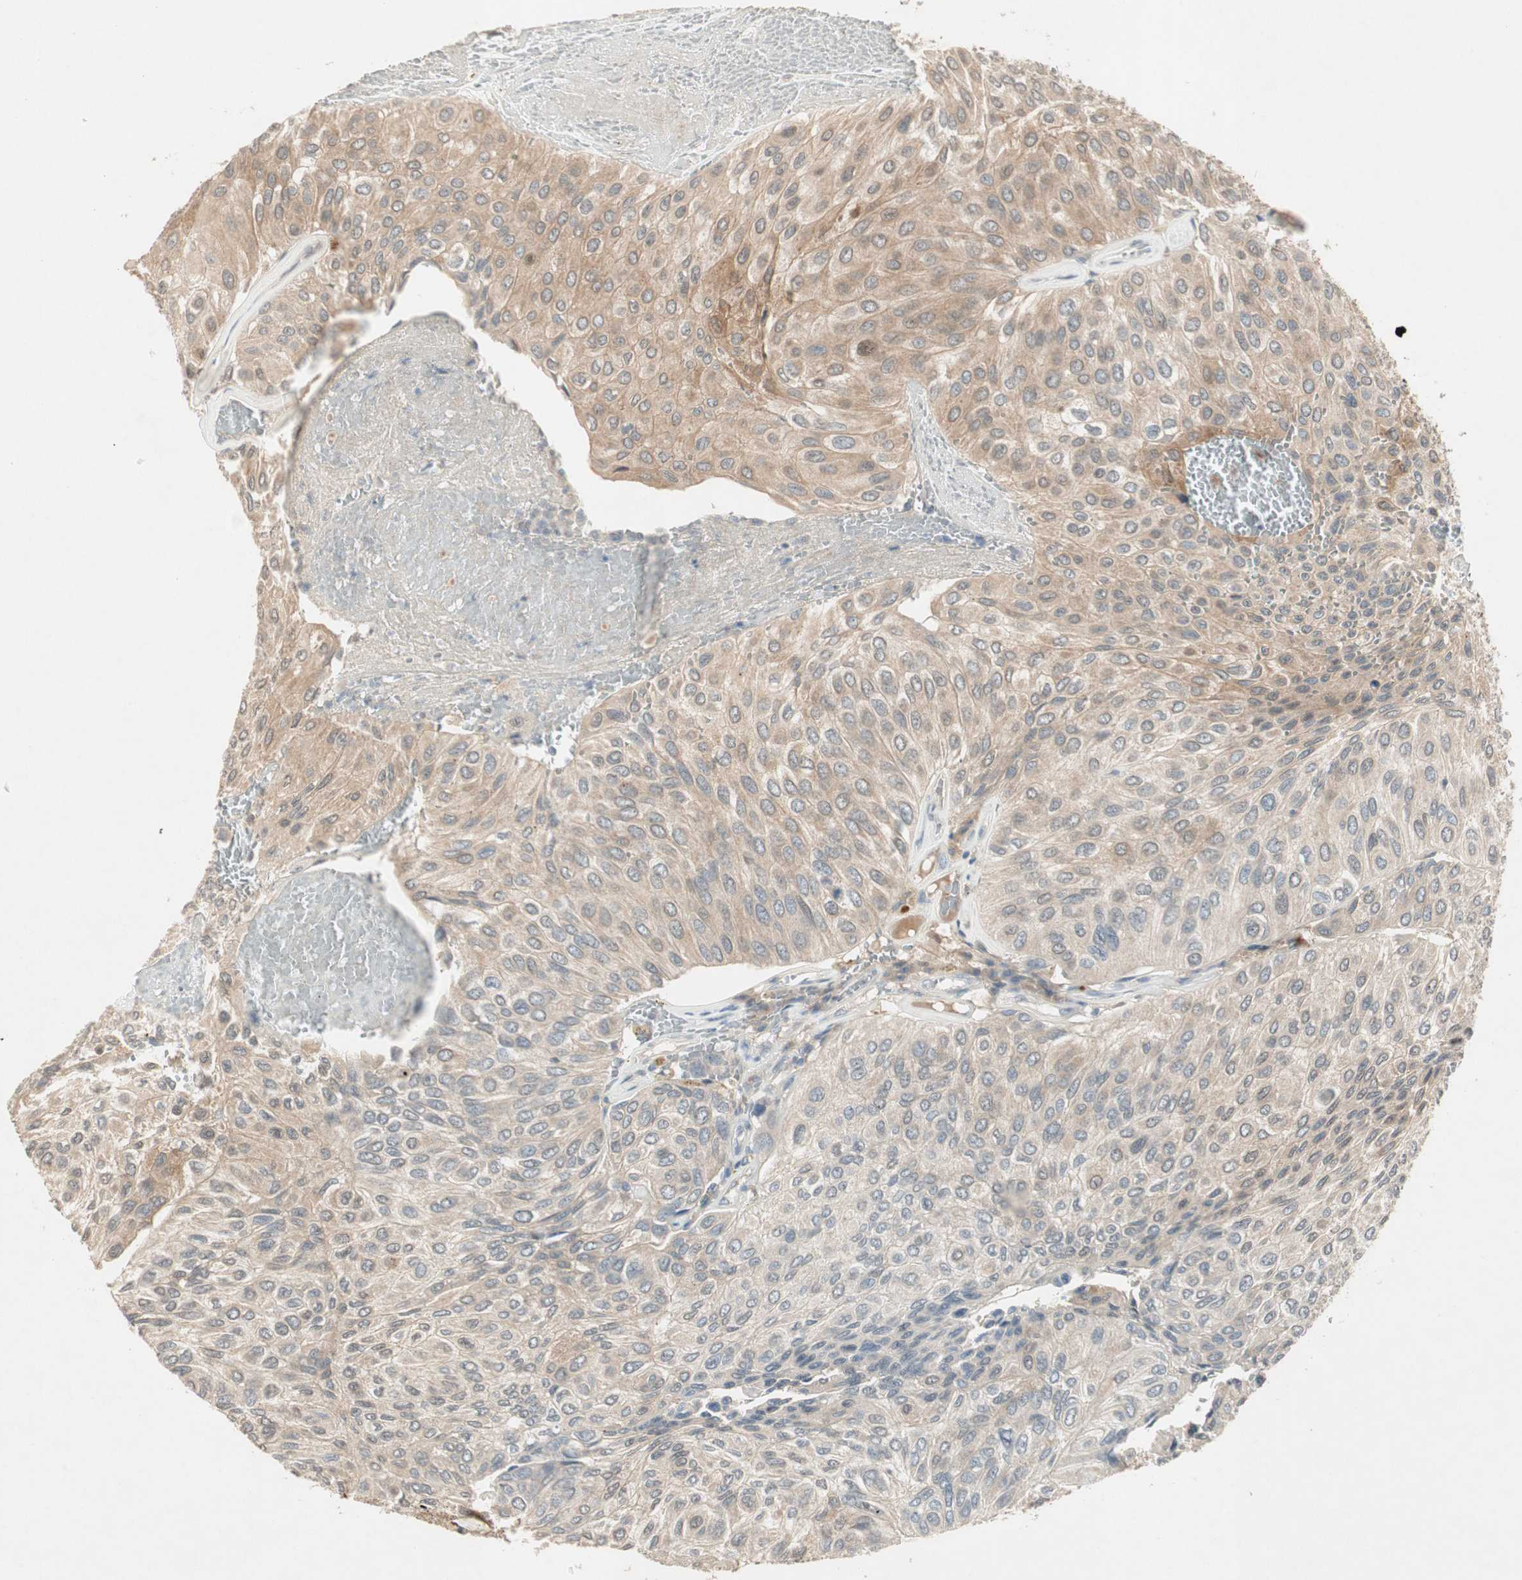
{"staining": {"intensity": "weak", "quantity": "25%-75%", "location": "cytoplasmic/membranous"}, "tissue": "urothelial cancer", "cell_type": "Tumor cells", "image_type": "cancer", "snomed": [{"axis": "morphology", "description": "Urothelial carcinoma, High grade"}, {"axis": "topography", "description": "Urinary bladder"}], "caption": "The image reveals a brown stain indicating the presence of a protein in the cytoplasmic/membranous of tumor cells in urothelial carcinoma (high-grade).", "gene": "ACSL5", "patient": {"sex": "male", "age": 66}}